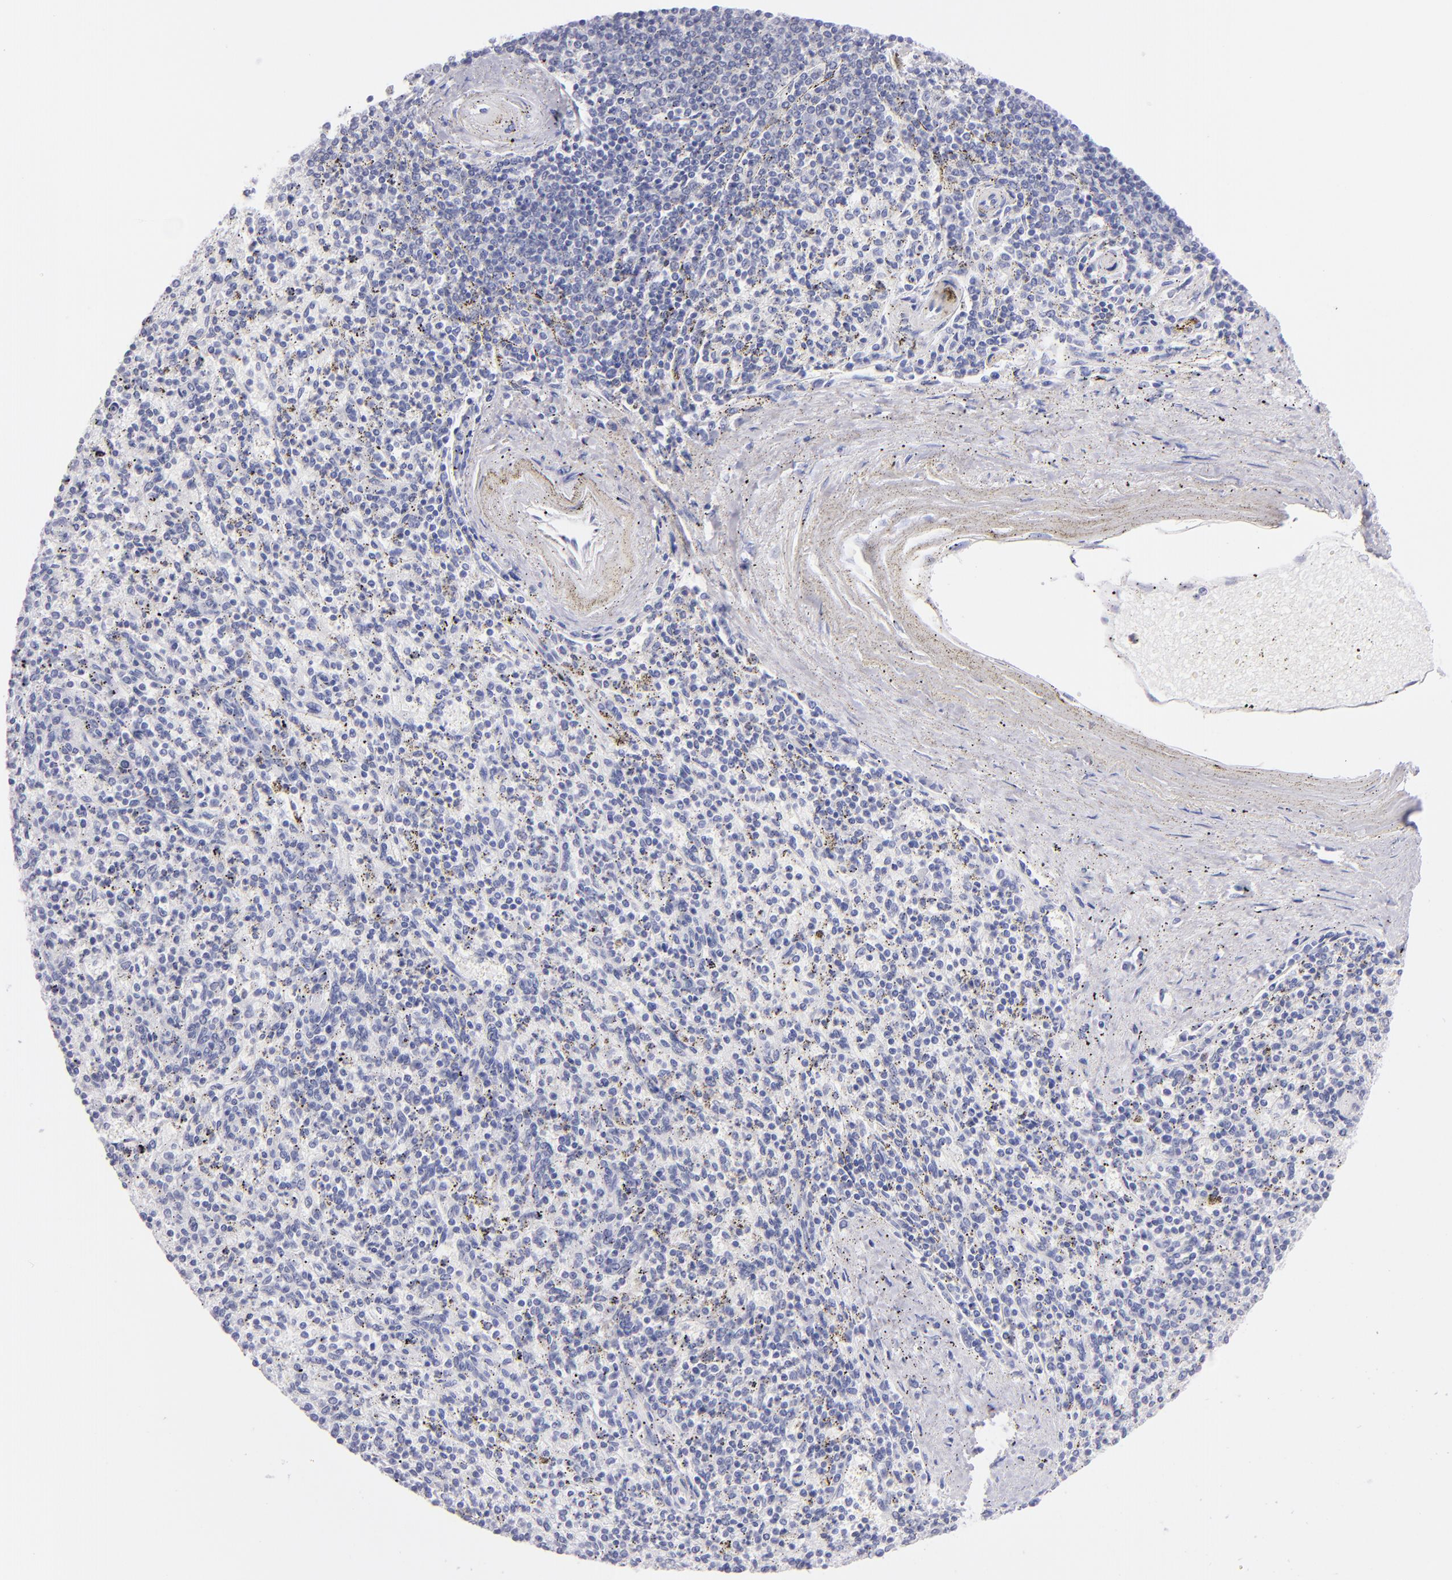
{"staining": {"intensity": "negative", "quantity": "none", "location": "none"}, "tissue": "spleen", "cell_type": "Cells in red pulp", "image_type": "normal", "snomed": [{"axis": "morphology", "description": "Normal tissue, NOS"}, {"axis": "topography", "description": "Spleen"}], "caption": "Histopathology image shows no significant protein staining in cells in red pulp of unremarkable spleen. (Immunohistochemistry (ihc), brightfield microscopy, high magnification).", "gene": "PRPH", "patient": {"sex": "male", "age": 72}}